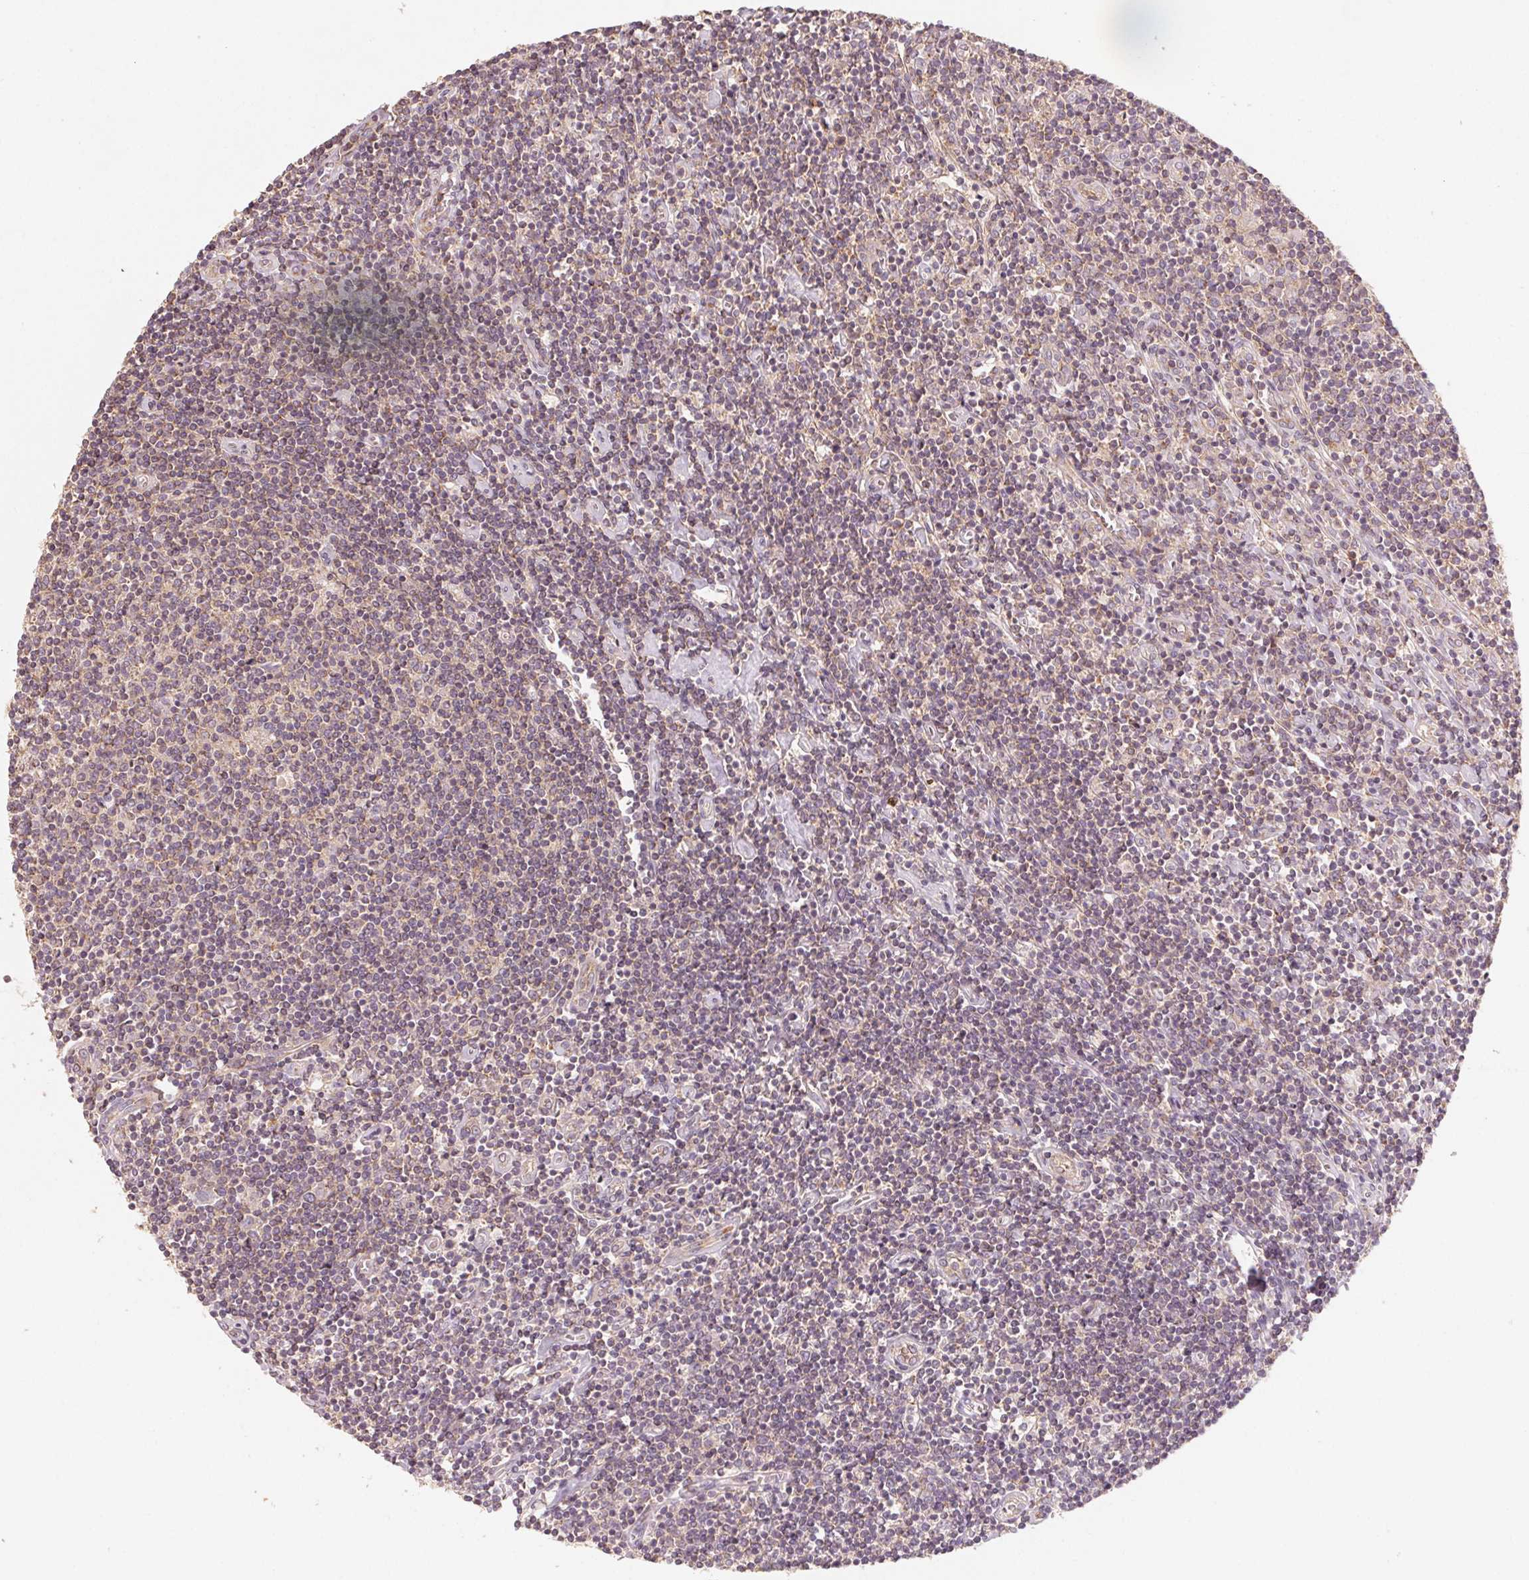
{"staining": {"intensity": "negative", "quantity": "none", "location": "none"}, "tissue": "lymphoma", "cell_type": "Tumor cells", "image_type": "cancer", "snomed": [{"axis": "morphology", "description": "Hodgkin's disease, NOS"}, {"axis": "topography", "description": "Lymph node"}], "caption": "Tumor cells are negative for brown protein staining in Hodgkin's disease.", "gene": "AP1S1", "patient": {"sex": "male", "age": 40}}